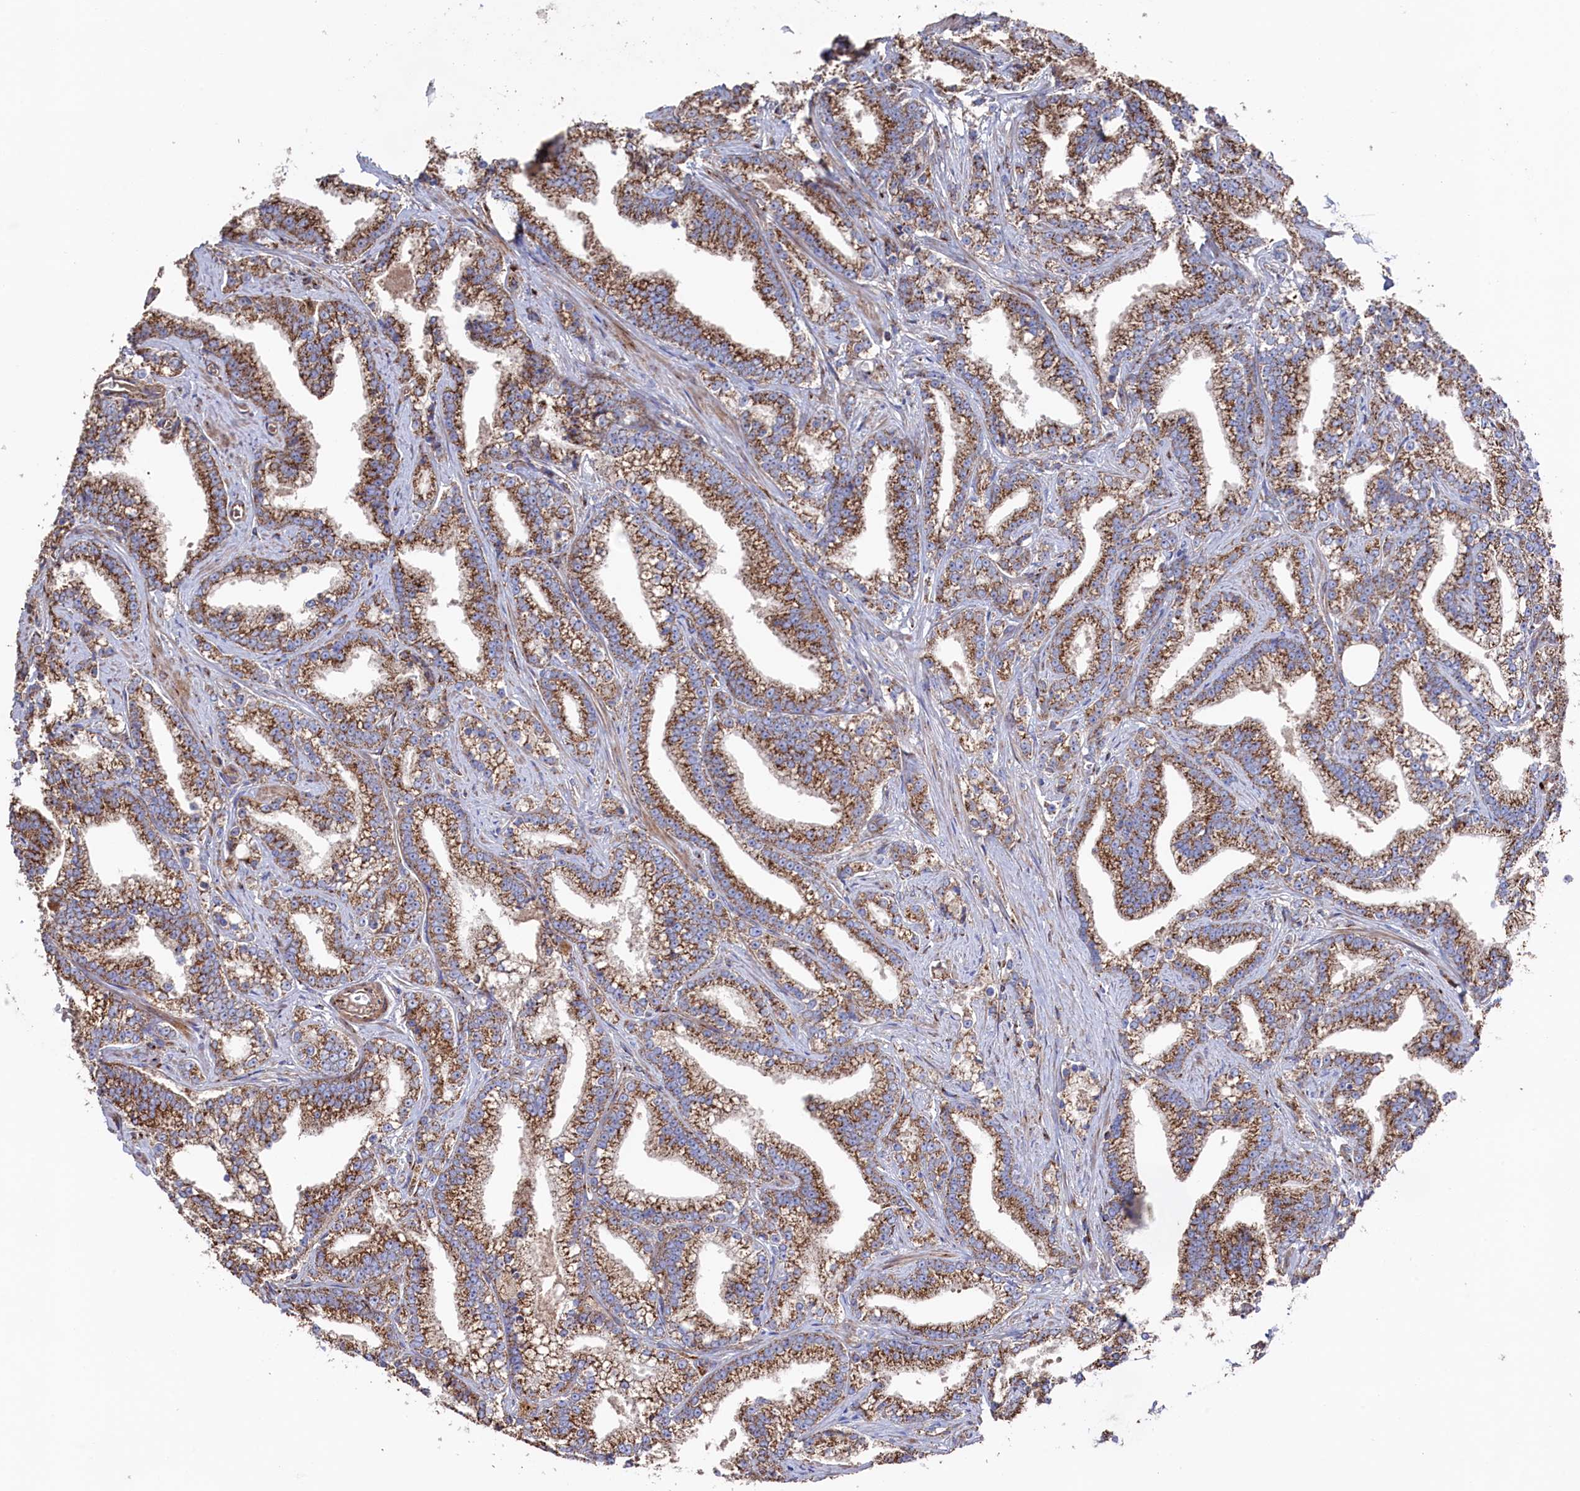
{"staining": {"intensity": "moderate", "quantity": ">75%", "location": "cytoplasmic/membranous"}, "tissue": "prostate cancer", "cell_type": "Tumor cells", "image_type": "cancer", "snomed": [{"axis": "morphology", "description": "Adenocarcinoma, High grade"}, {"axis": "topography", "description": "Prostate and seminal vesicle, NOS"}], "caption": "Immunohistochemical staining of human prostate cancer reveals medium levels of moderate cytoplasmic/membranous expression in approximately >75% of tumor cells.", "gene": "PRRC1", "patient": {"sex": "male", "age": 67}}